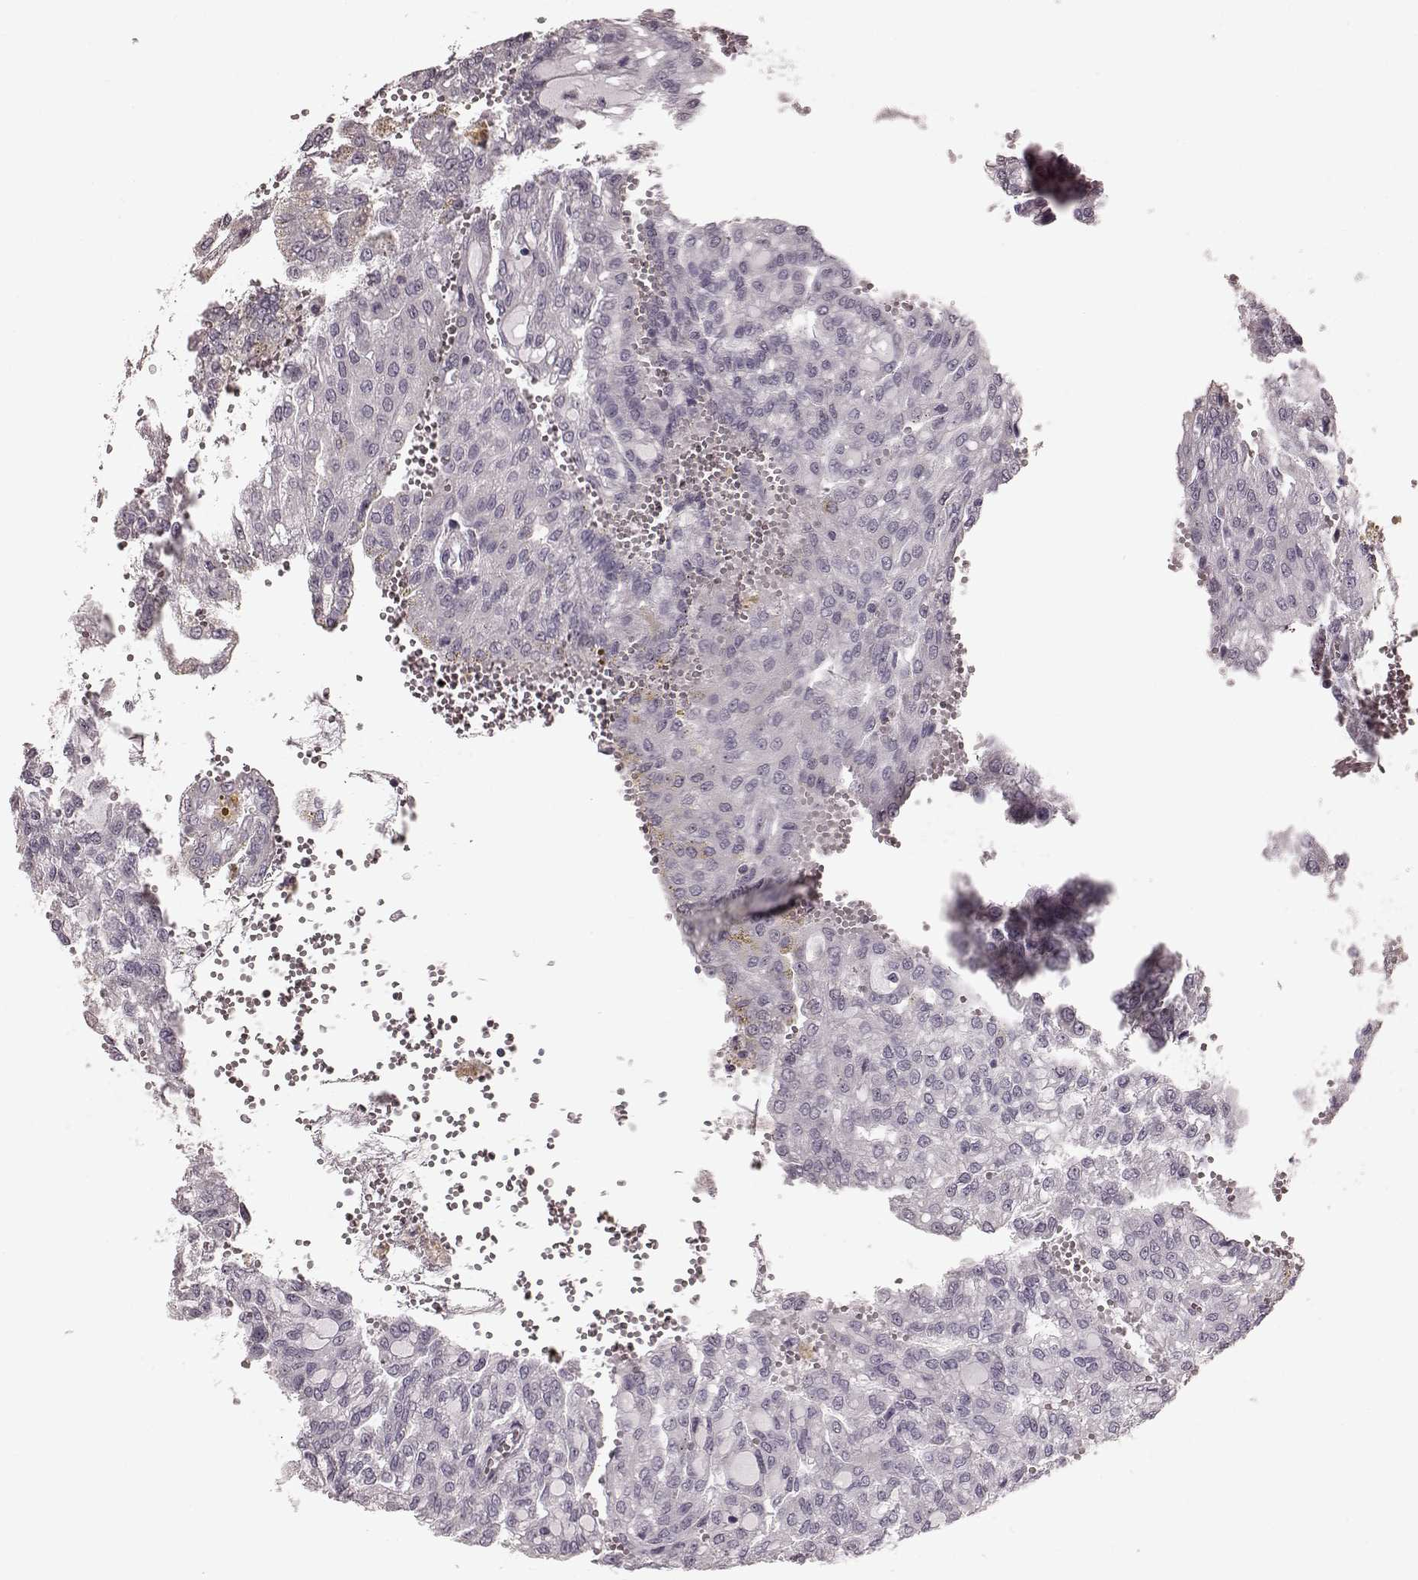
{"staining": {"intensity": "negative", "quantity": "none", "location": "none"}, "tissue": "renal cancer", "cell_type": "Tumor cells", "image_type": "cancer", "snomed": [{"axis": "morphology", "description": "Adenocarcinoma, NOS"}, {"axis": "topography", "description": "Kidney"}], "caption": "Adenocarcinoma (renal) was stained to show a protein in brown. There is no significant positivity in tumor cells.", "gene": "CD28", "patient": {"sex": "male", "age": 63}}